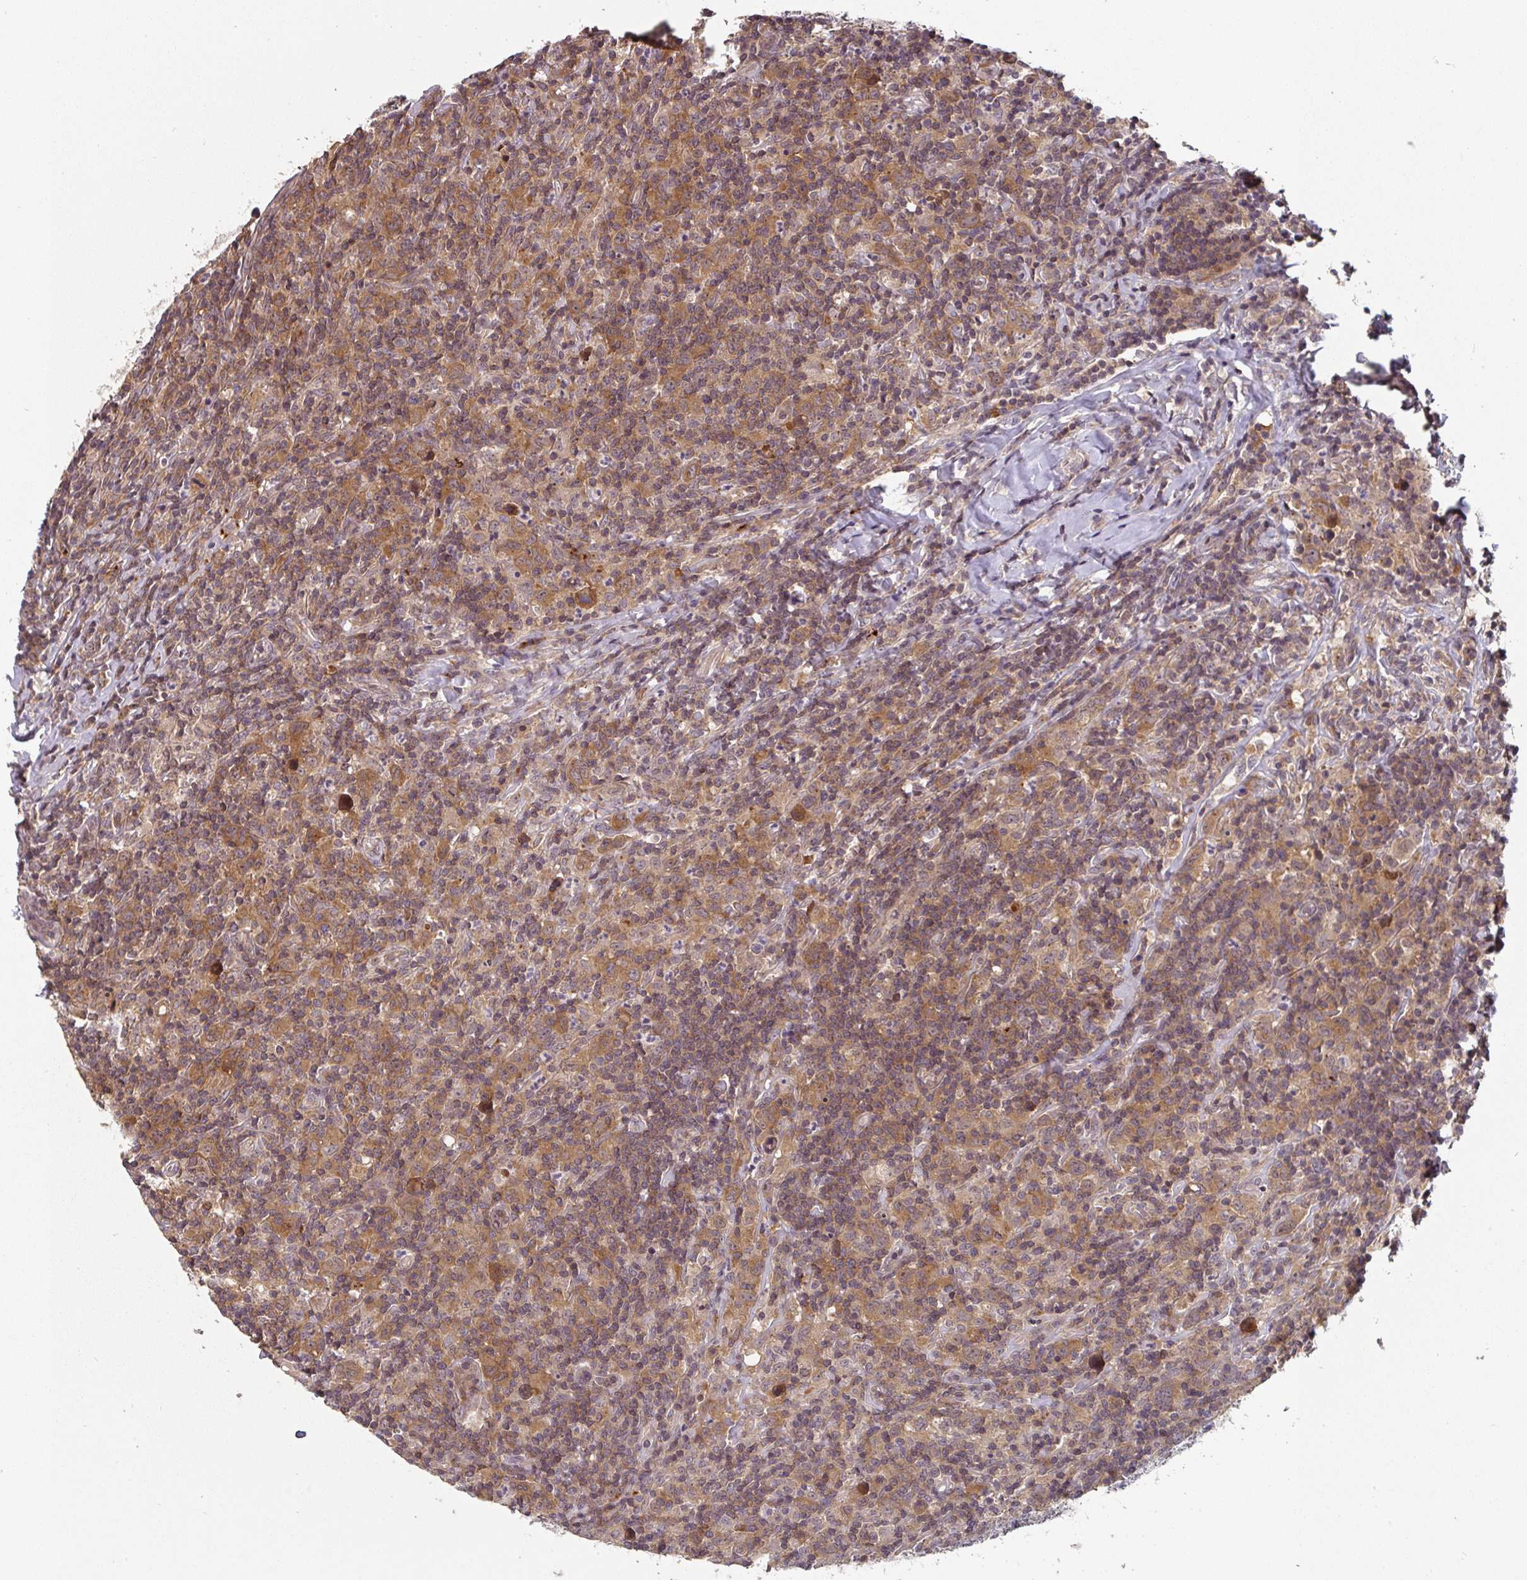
{"staining": {"intensity": "moderate", "quantity": ">75%", "location": "cytoplasmic/membranous"}, "tissue": "lymphoma", "cell_type": "Tumor cells", "image_type": "cancer", "snomed": [{"axis": "morphology", "description": "Hodgkin's disease, NOS"}, {"axis": "topography", "description": "Lymph node"}], "caption": "Protein staining reveals moderate cytoplasmic/membranous expression in approximately >75% of tumor cells in lymphoma.", "gene": "RANGRF", "patient": {"sex": "female", "age": 18}}